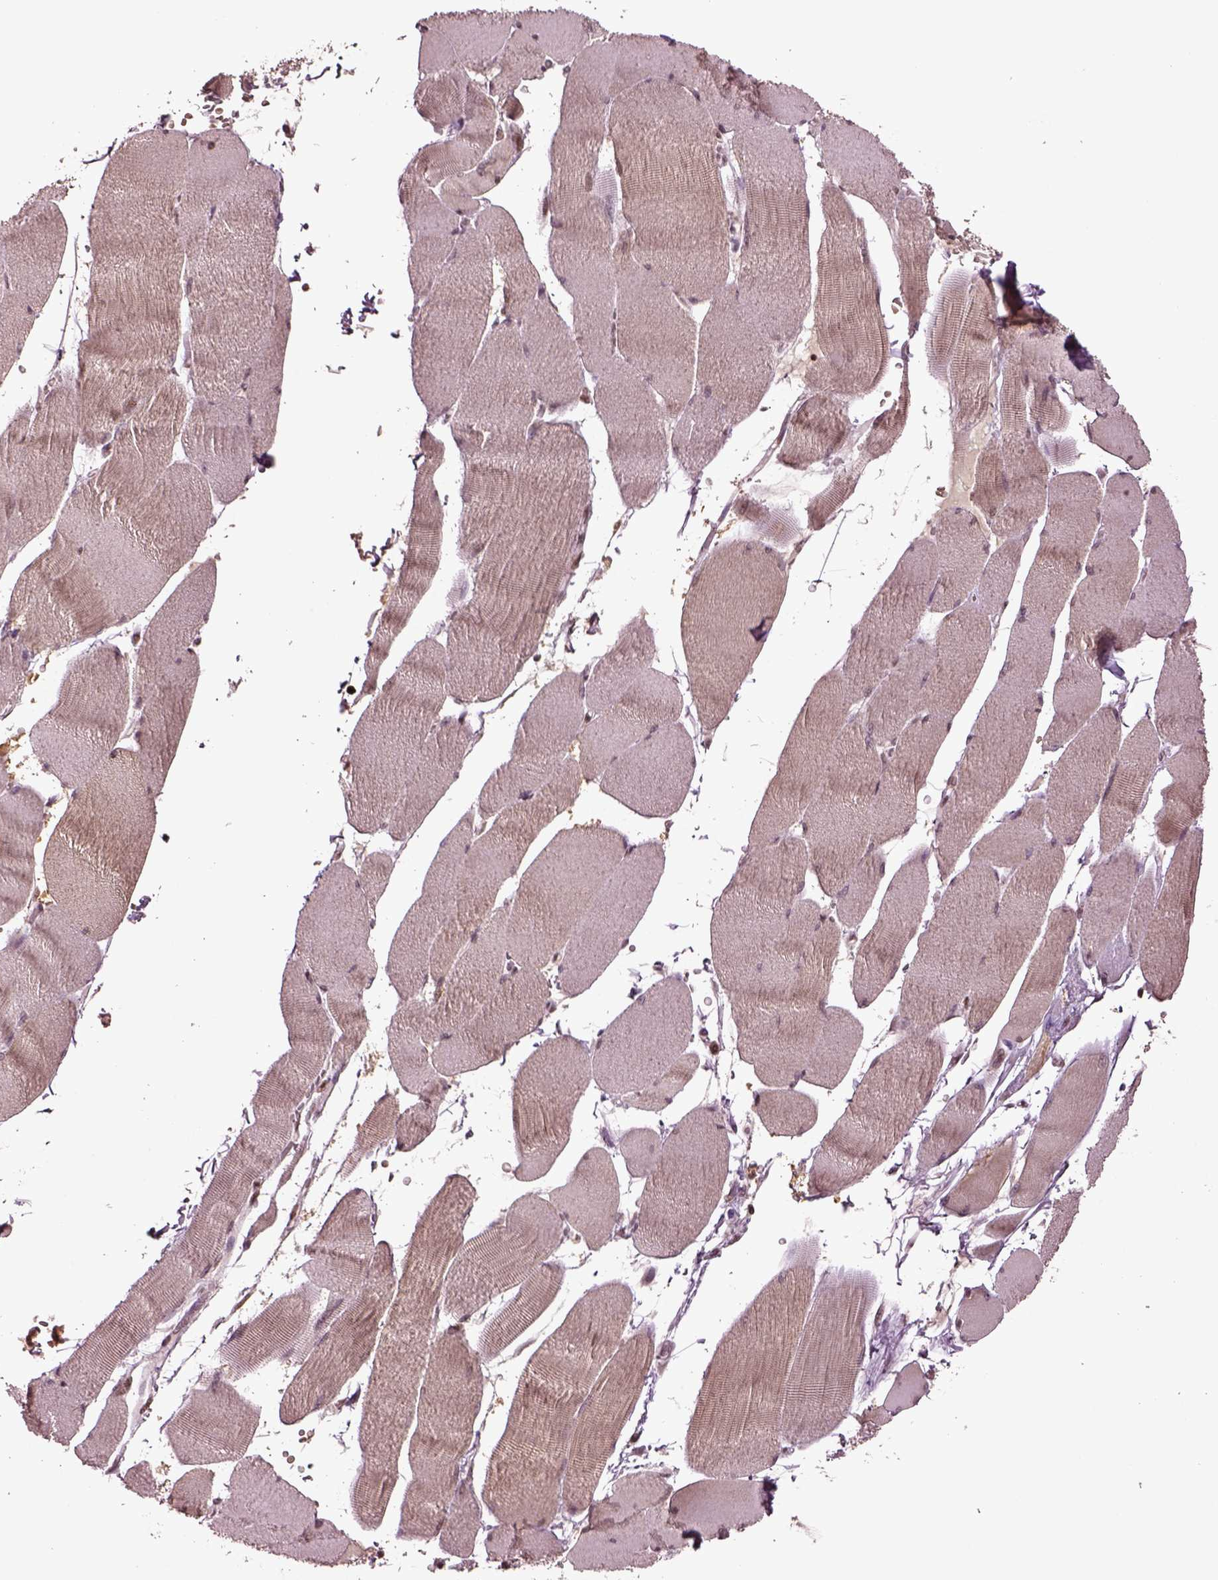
{"staining": {"intensity": "negative", "quantity": "none", "location": "none"}, "tissue": "skeletal muscle", "cell_type": "Myocytes", "image_type": "normal", "snomed": [{"axis": "morphology", "description": "Normal tissue, NOS"}, {"axis": "topography", "description": "Skeletal muscle"}], "caption": "High magnification brightfield microscopy of normal skeletal muscle stained with DAB (3,3'-diaminobenzidine) (brown) and counterstained with hematoxylin (blue): myocytes show no significant expression.", "gene": "GRM4", "patient": {"sex": "male", "age": 56}}